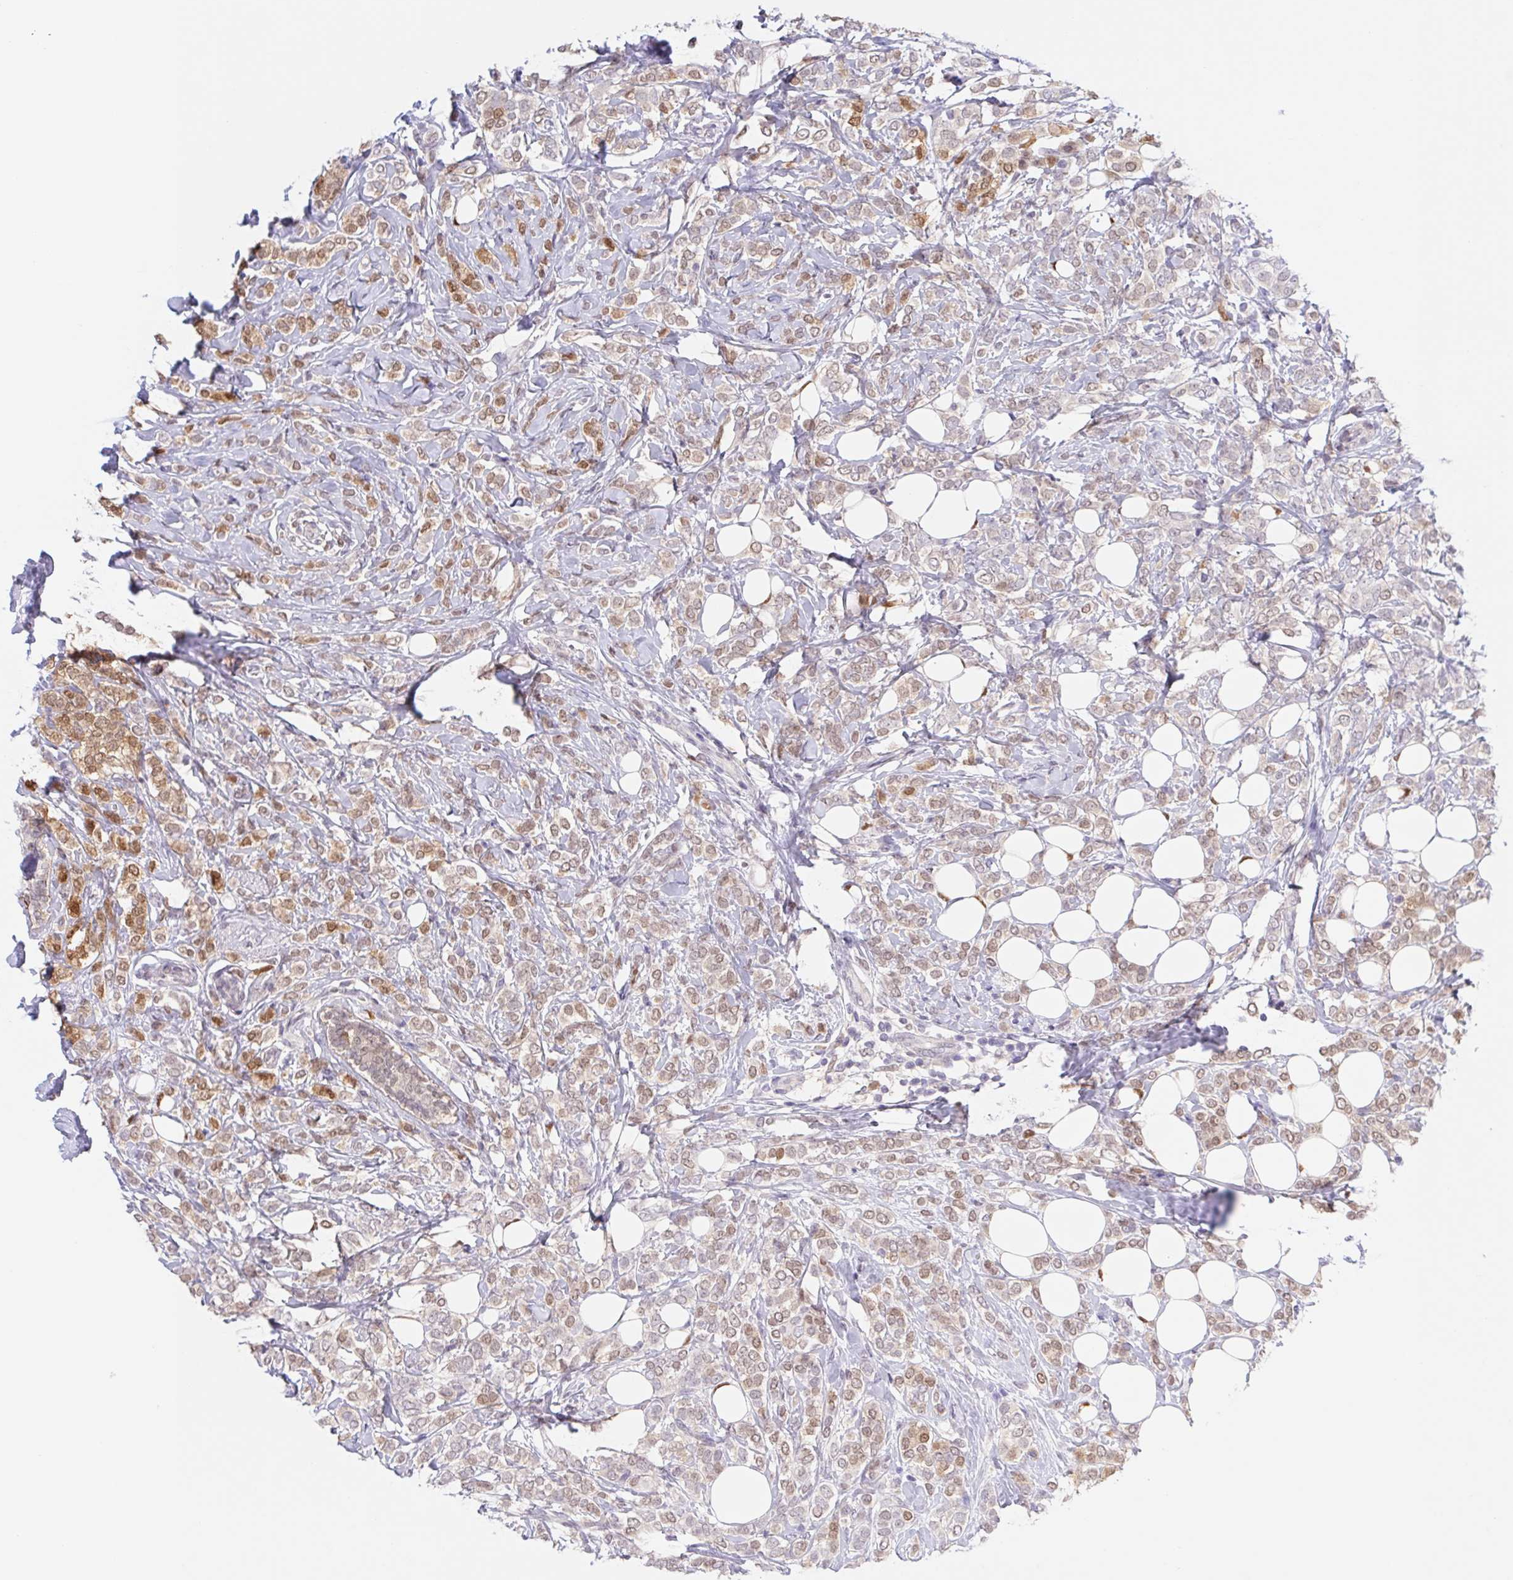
{"staining": {"intensity": "moderate", "quantity": "<25%", "location": "cytoplasmic/membranous,nuclear"}, "tissue": "breast cancer", "cell_type": "Tumor cells", "image_type": "cancer", "snomed": [{"axis": "morphology", "description": "Lobular carcinoma"}, {"axis": "topography", "description": "Breast"}], "caption": "Moderate cytoplasmic/membranous and nuclear protein expression is present in about <25% of tumor cells in breast cancer (lobular carcinoma). (IHC, brightfield microscopy, high magnification).", "gene": "L3MBTL4", "patient": {"sex": "female", "age": 49}}